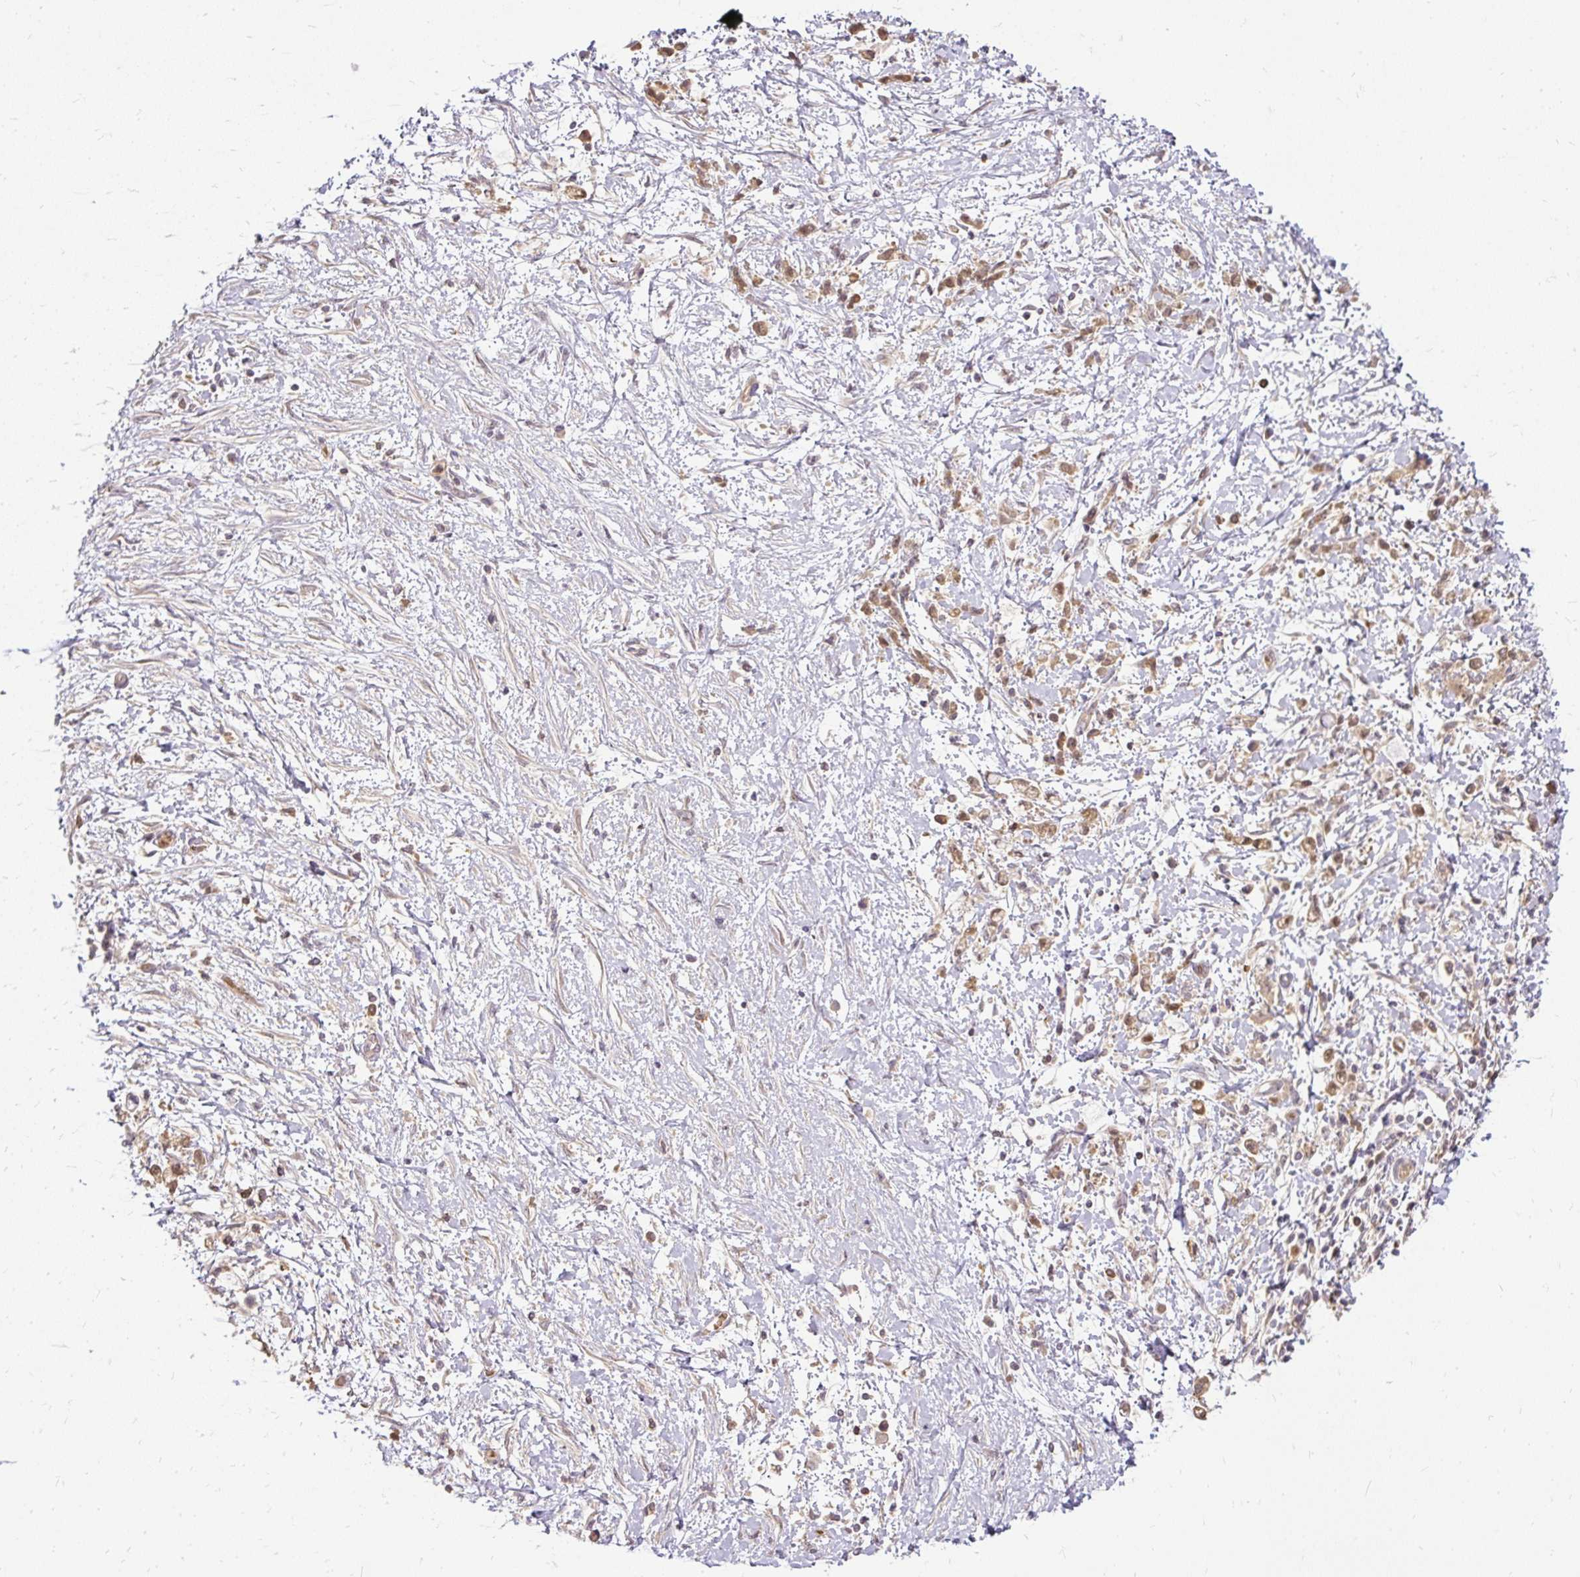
{"staining": {"intensity": "moderate", "quantity": ">75%", "location": "cytoplasmic/membranous"}, "tissue": "stomach cancer", "cell_type": "Tumor cells", "image_type": "cancer", "snomed": [{"axis": "morphology", "description": "Adenocarcinoma, NOS"}, {"axis": "topography", "description": "Stomach"}], "caption": "Stomach cancer was stained to show a protein in brown. There is medium levels of moderate cytoplasmic/membranous expression in about >75% of tumor cells. Immunohistochemistry (ihc) stains the protein in brown and the nuclei are stained blue.", "gene": "AP5S1", "patient": {"sex": "female", "age": 60}}